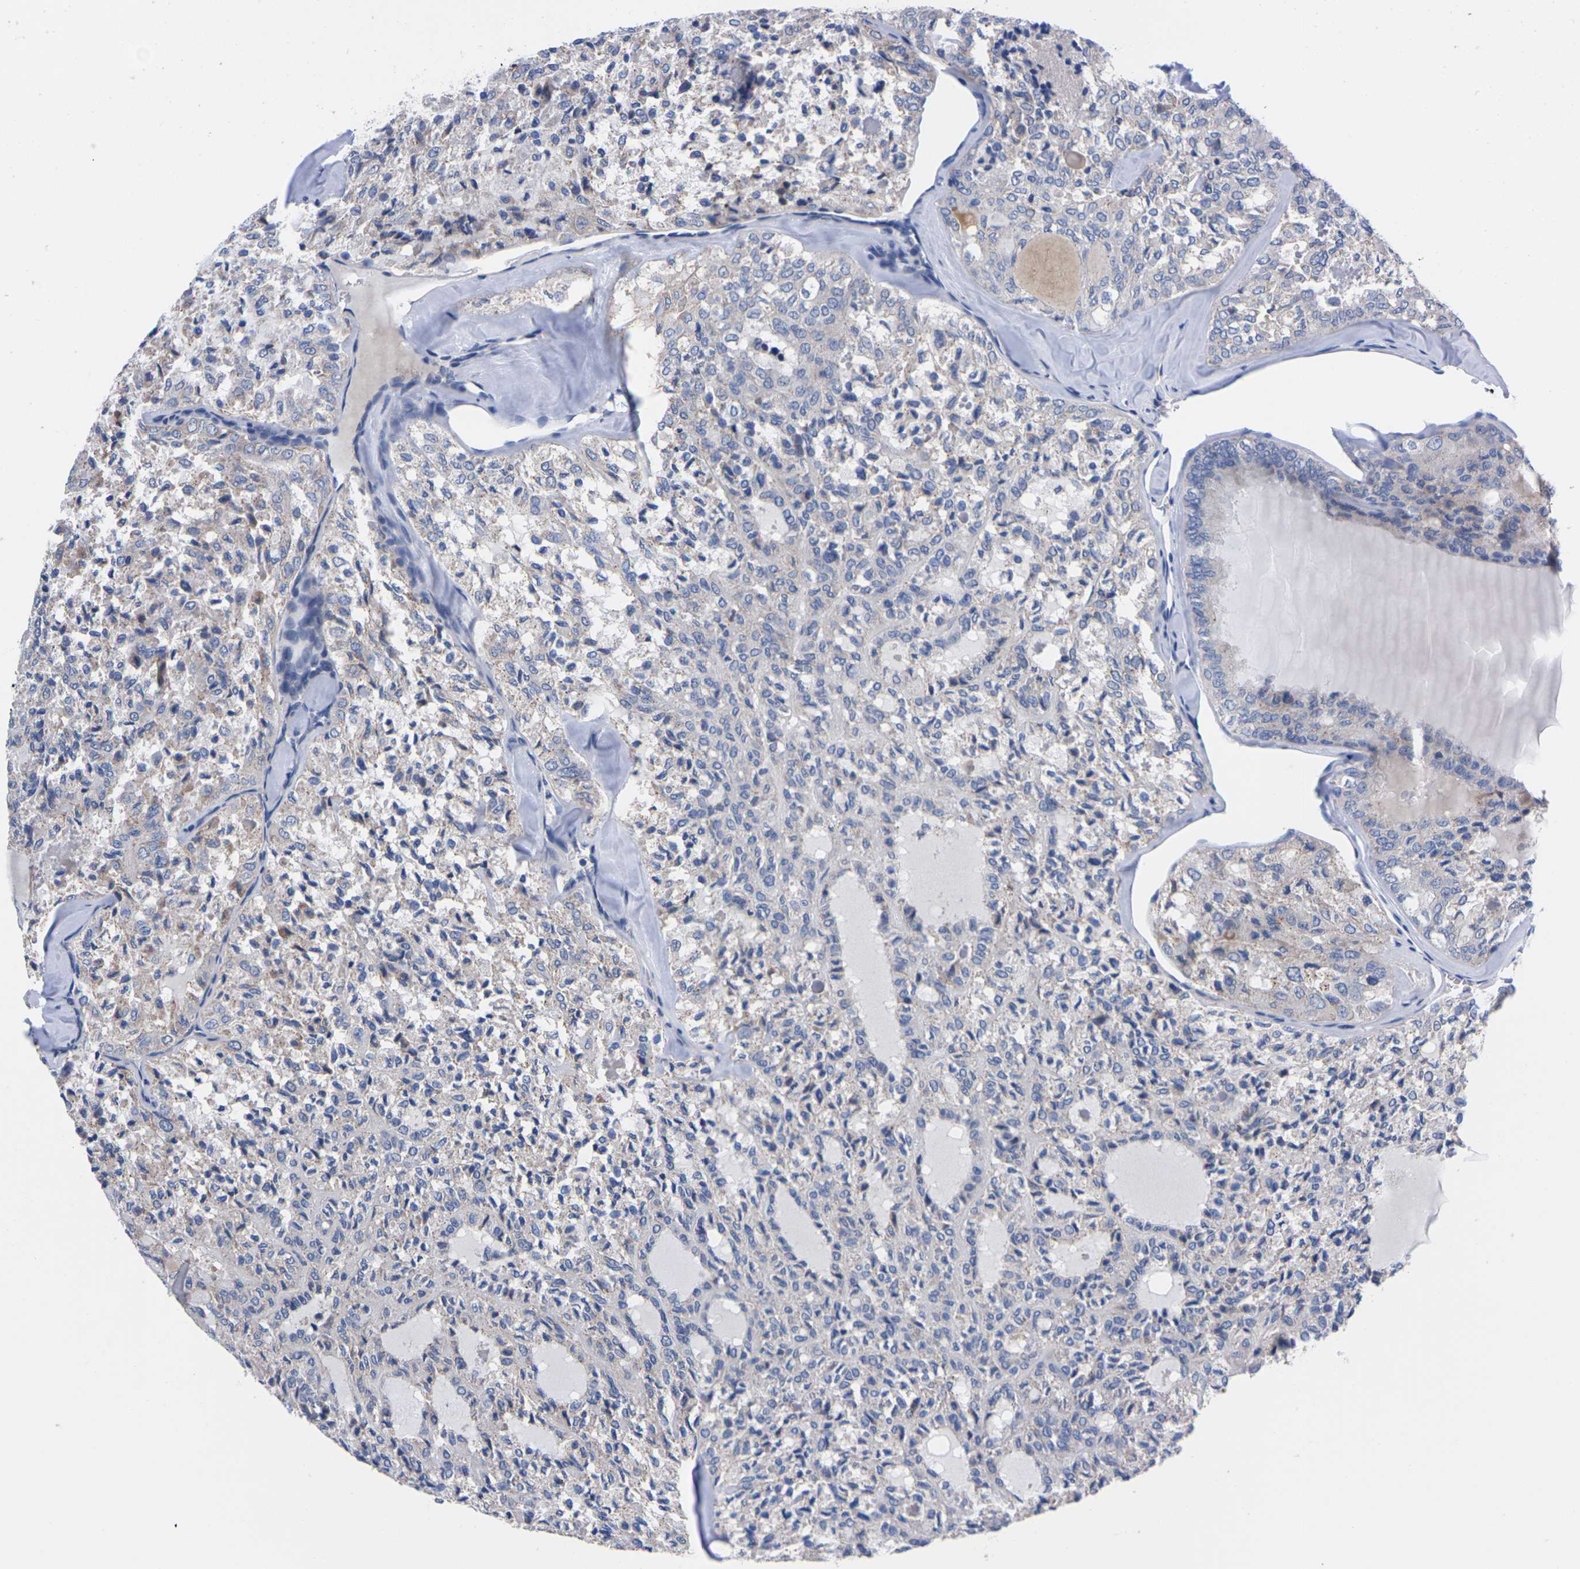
{"staining": {"intensity": "negative", "quantity": "none", "location": "none"}, "tissue": "thyroid cancer", "cell_type": "Tumor cells", "image_type": "cancer", "snomed": [{"axis": "morphology", "description": "Follicular adenoma carcinoma, NOS"}, {"axis": "topography", "description": "Thyroid gland"}], "caption": "IHC image of human thyroid cancer stained for a protein (brown), which reveals no staining in tumor cells.", "gene": "FAM210A", "patient": {"sex": "male", "age": 75}}